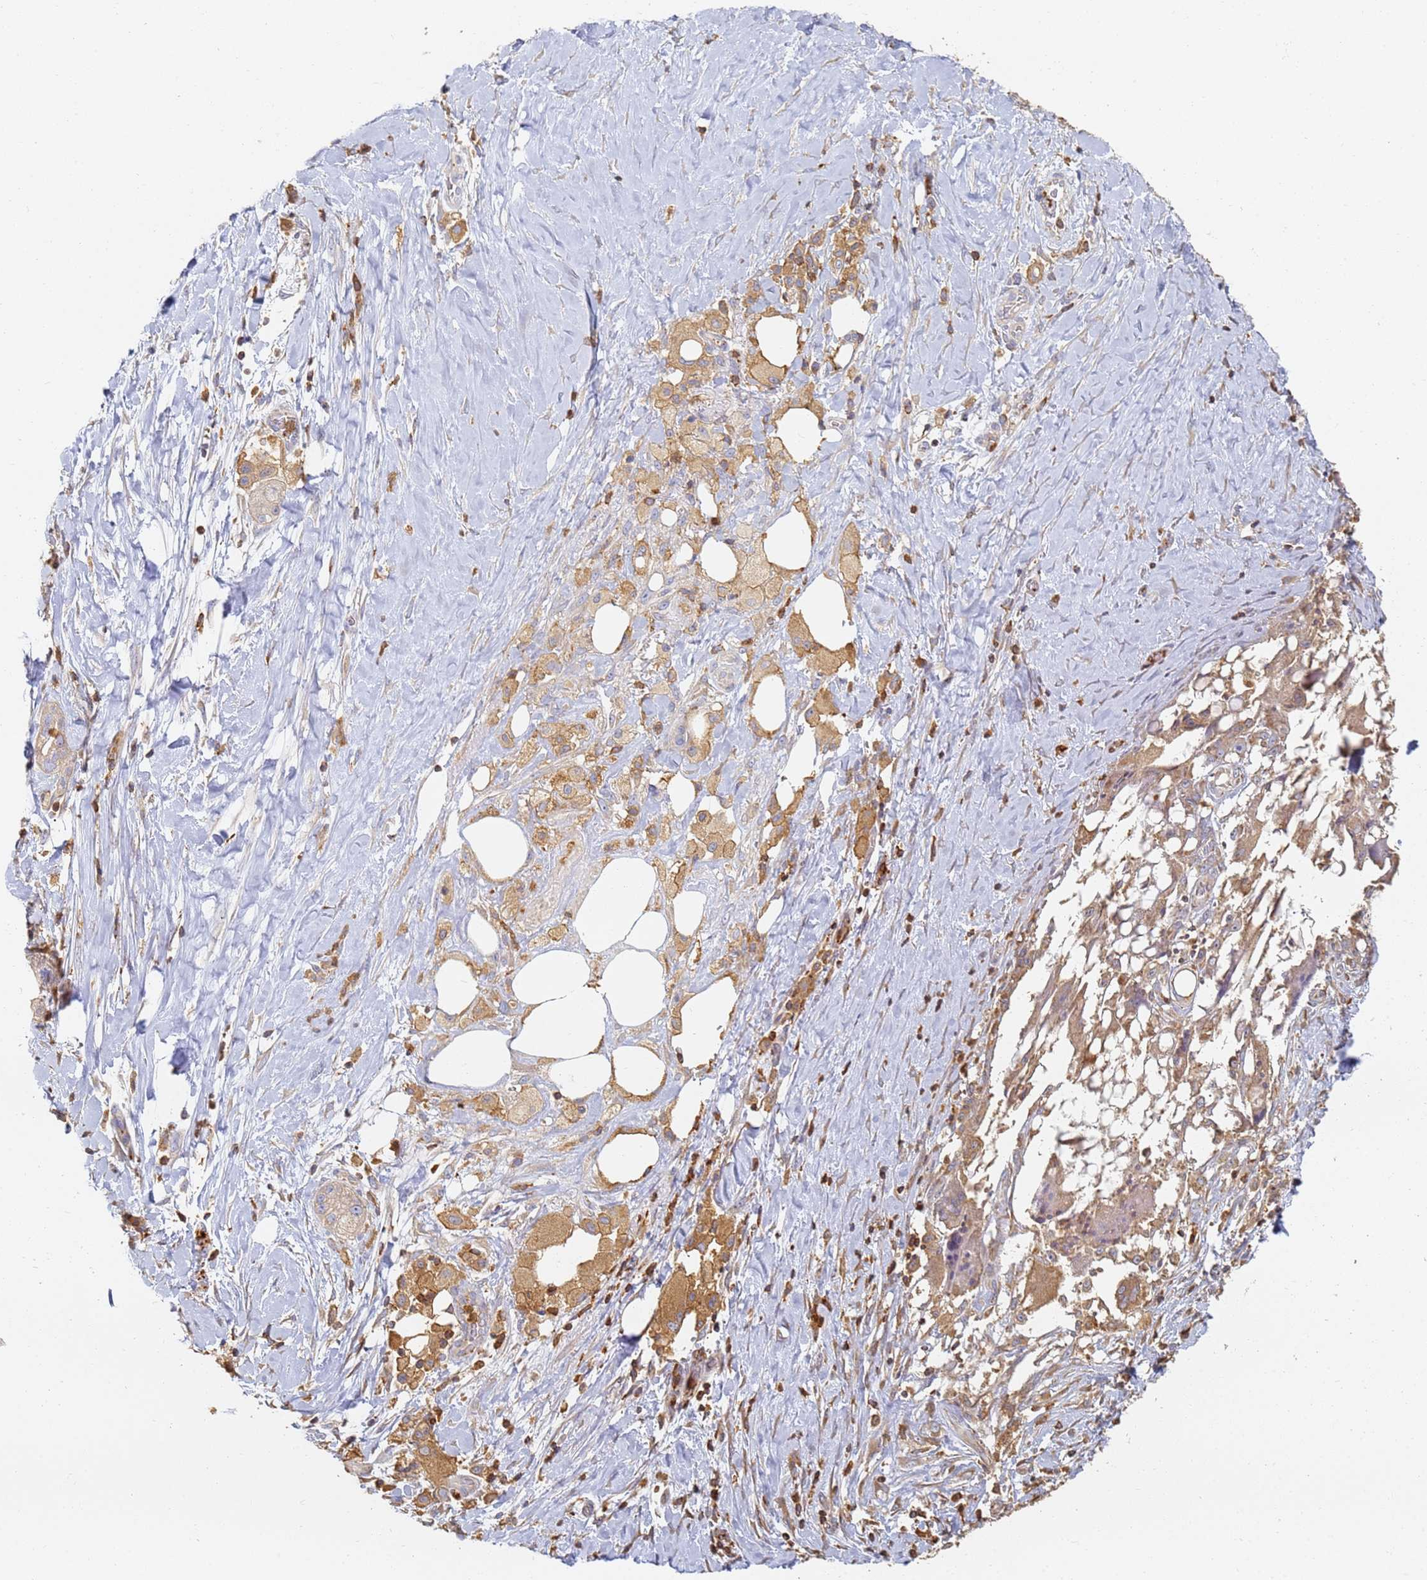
{"staining": {"intensity": "moderate", "quantity": ">75%", "location": "cytoplasmic/membranous"}, "tissue": "pancreatic cancer", "cell_type": "Tumor cells", "image_type": "cancer", "snomed": [{"axis": "morphology", "description": "Adenocarcinoma, NOS"}, {"axis": "topography", "description": "Pancreas"}], "caption": "Tumor cells show moderate cytoplasmic/membranous positivity in about >75% of cells in pancreatic cancer (adenocarcinoma). The staining was performed using DAB (3,3'-diaminobenzidine), with brown indicating positive protein expression. Nuclei are stained blue with hematoxylin.", "gene": "BIN2", "patient": {"sex": "male", "age": 58}}